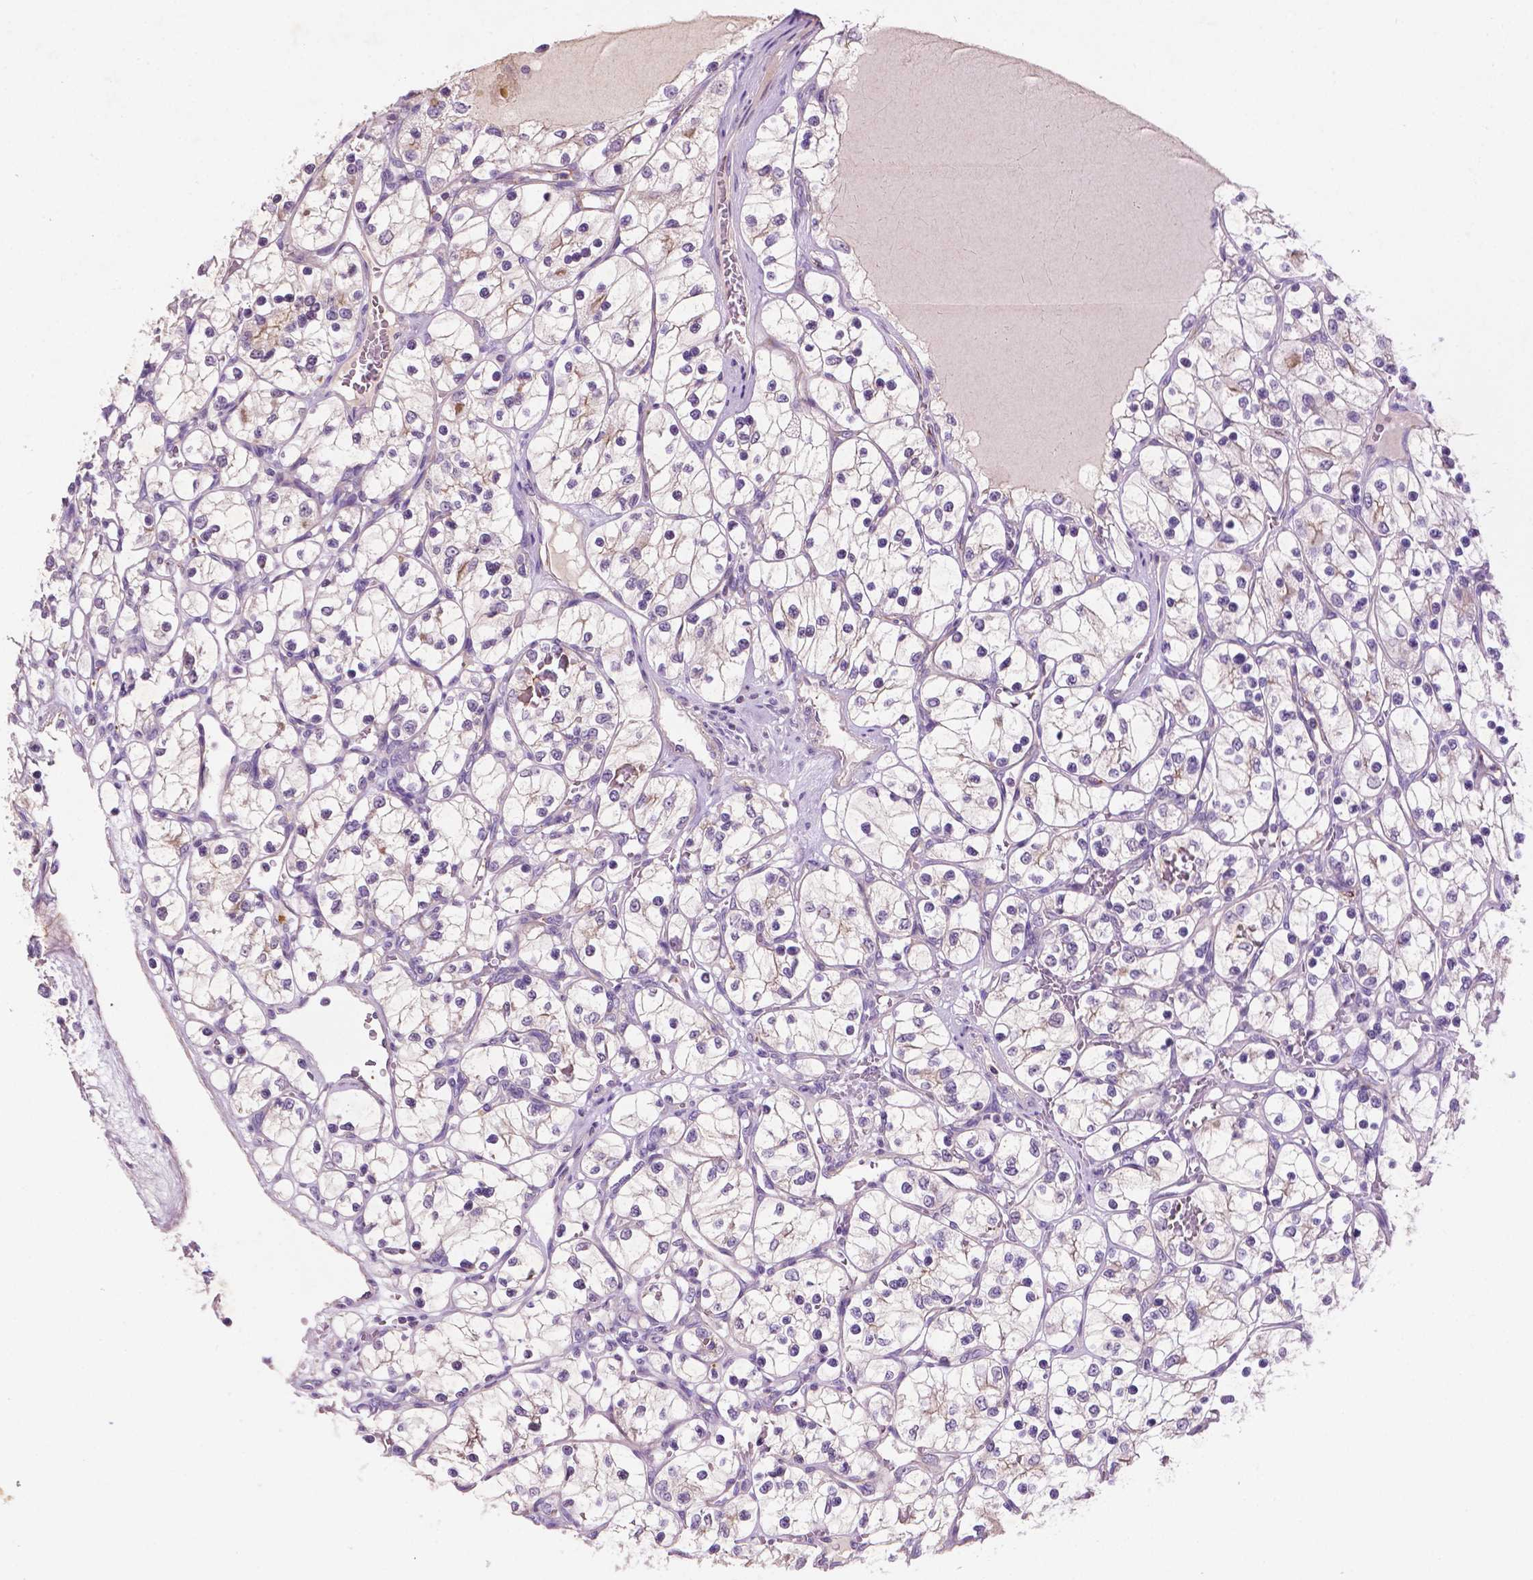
{"staining": {"intensity": "negative", "quantity": "none", "location": "none"}, "tissue": "renal cancer", "cell_type": "Tumor cells", "image_type": "cancer", "snomed": [{"axis": "morphology", "description": "Adenocarcinoma, NOS"}, {"axis": "topography", "description": "Kidney"}], "caption": "There is no significant expression in tumor cells of renal cancer (adenocarcinoma). (DAB (3,3'-diaminobenzidine) immunohistochemistry visualized using brightfield microscopy, high magnification).", "gene": "ARL5C", "patient": {"sex": "female", "age": 69}}